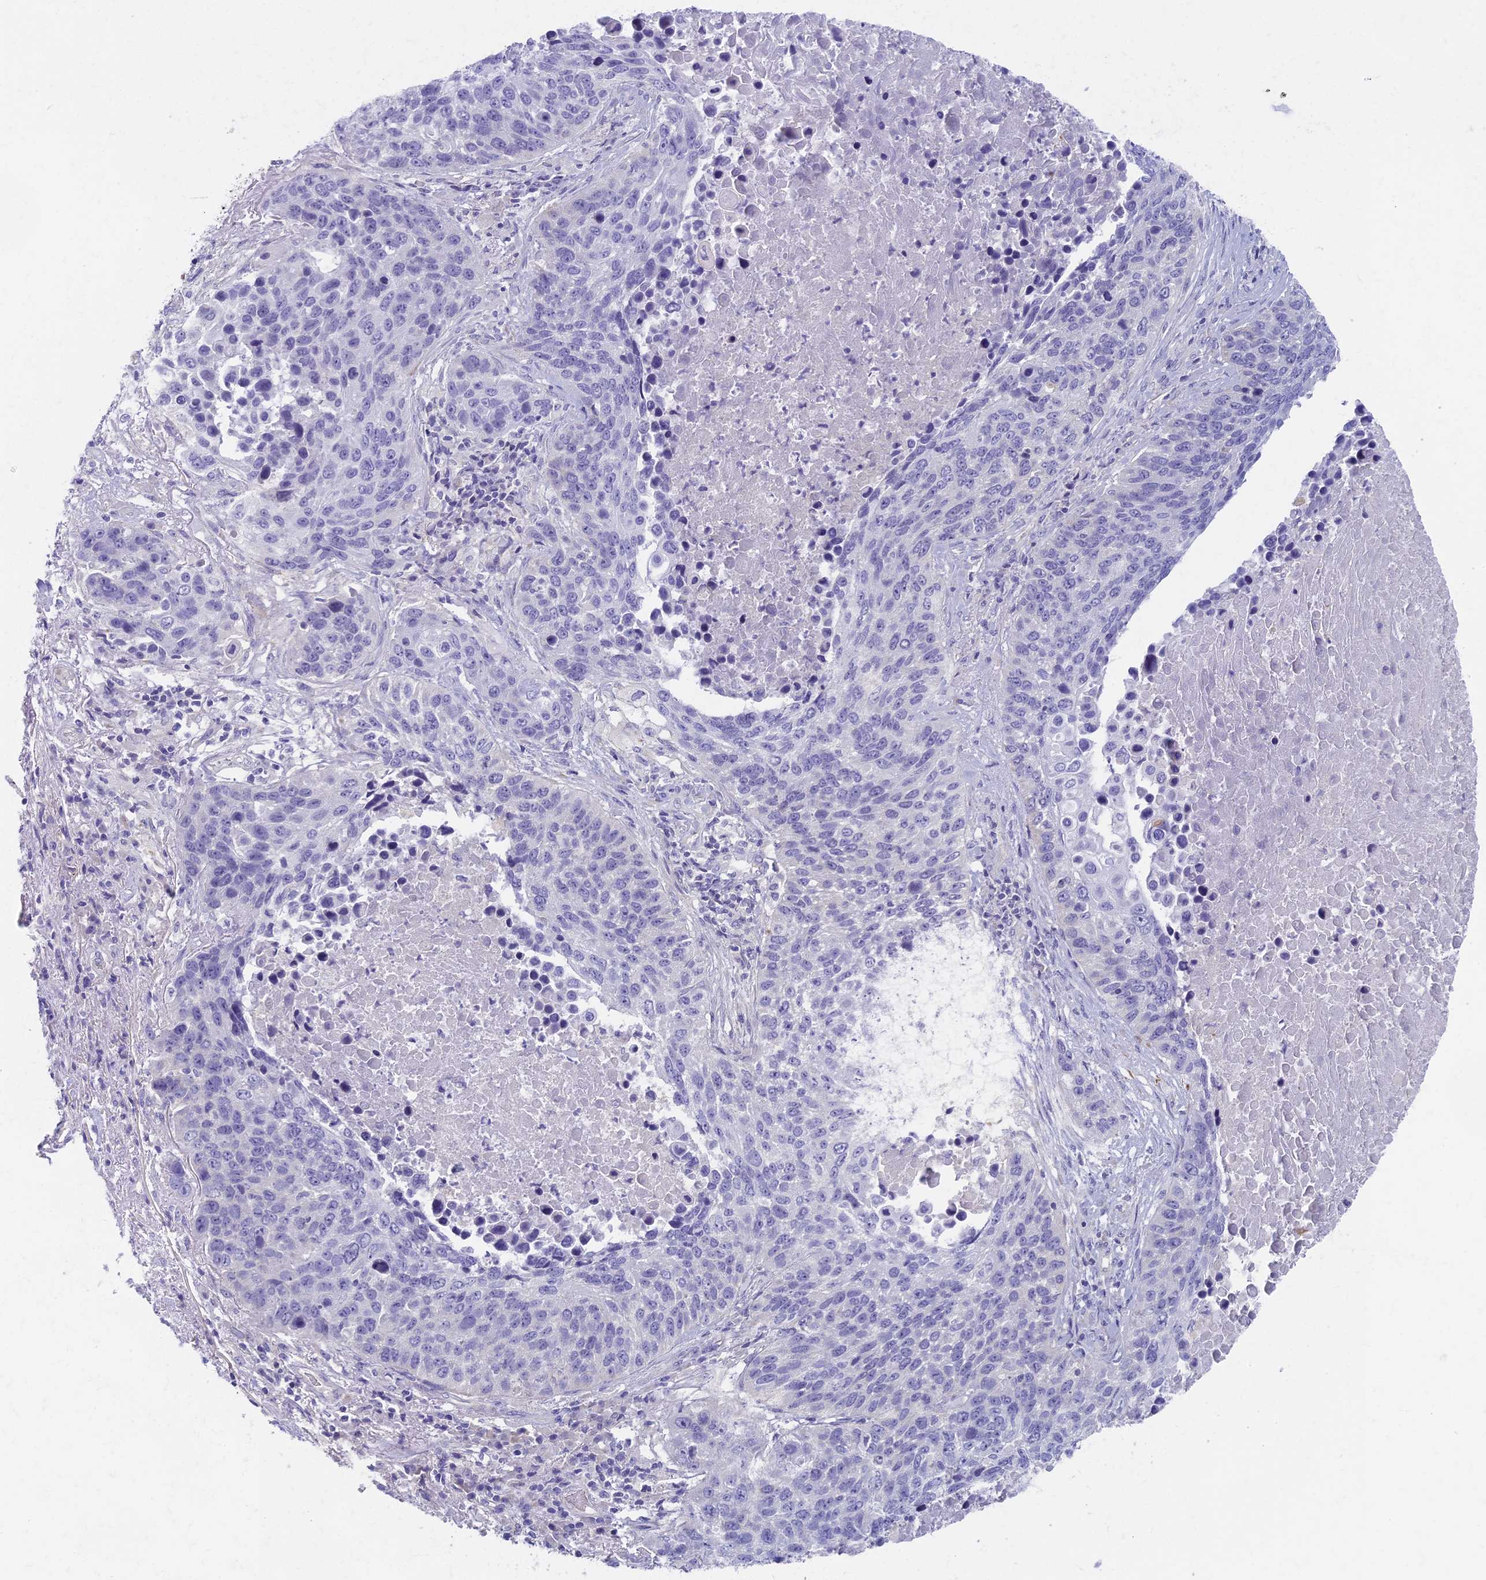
{"staining": {"intensity": "negative", "quantity": "none", "location": "none"}, "tissue": "lung cancer", "cell_type": "Tumor cells", "image_type": "cancer", "snomed": [{"axis": "morphology", "description": "Normal tissue, NOS"}, {"axis": "morphology", "description": "Squamous cell carcinoma, NOS"}, {"axis": "topography", "description": "Lymph node"}, {"axis": "topography", "description": "Lung"}], "caption": "High power microscopy image of an immunohistochemistry (IHC) image of lung cancer (squamous cell carcinoma), revealing no significant staining in tumor cells. (Stains: DAB IHC with hematoxylin counter stain, Microscopy: brightfield microscopy at high magnification).", "gene": "AP4E1", "patient": {"sex": "male", "age": 66}}